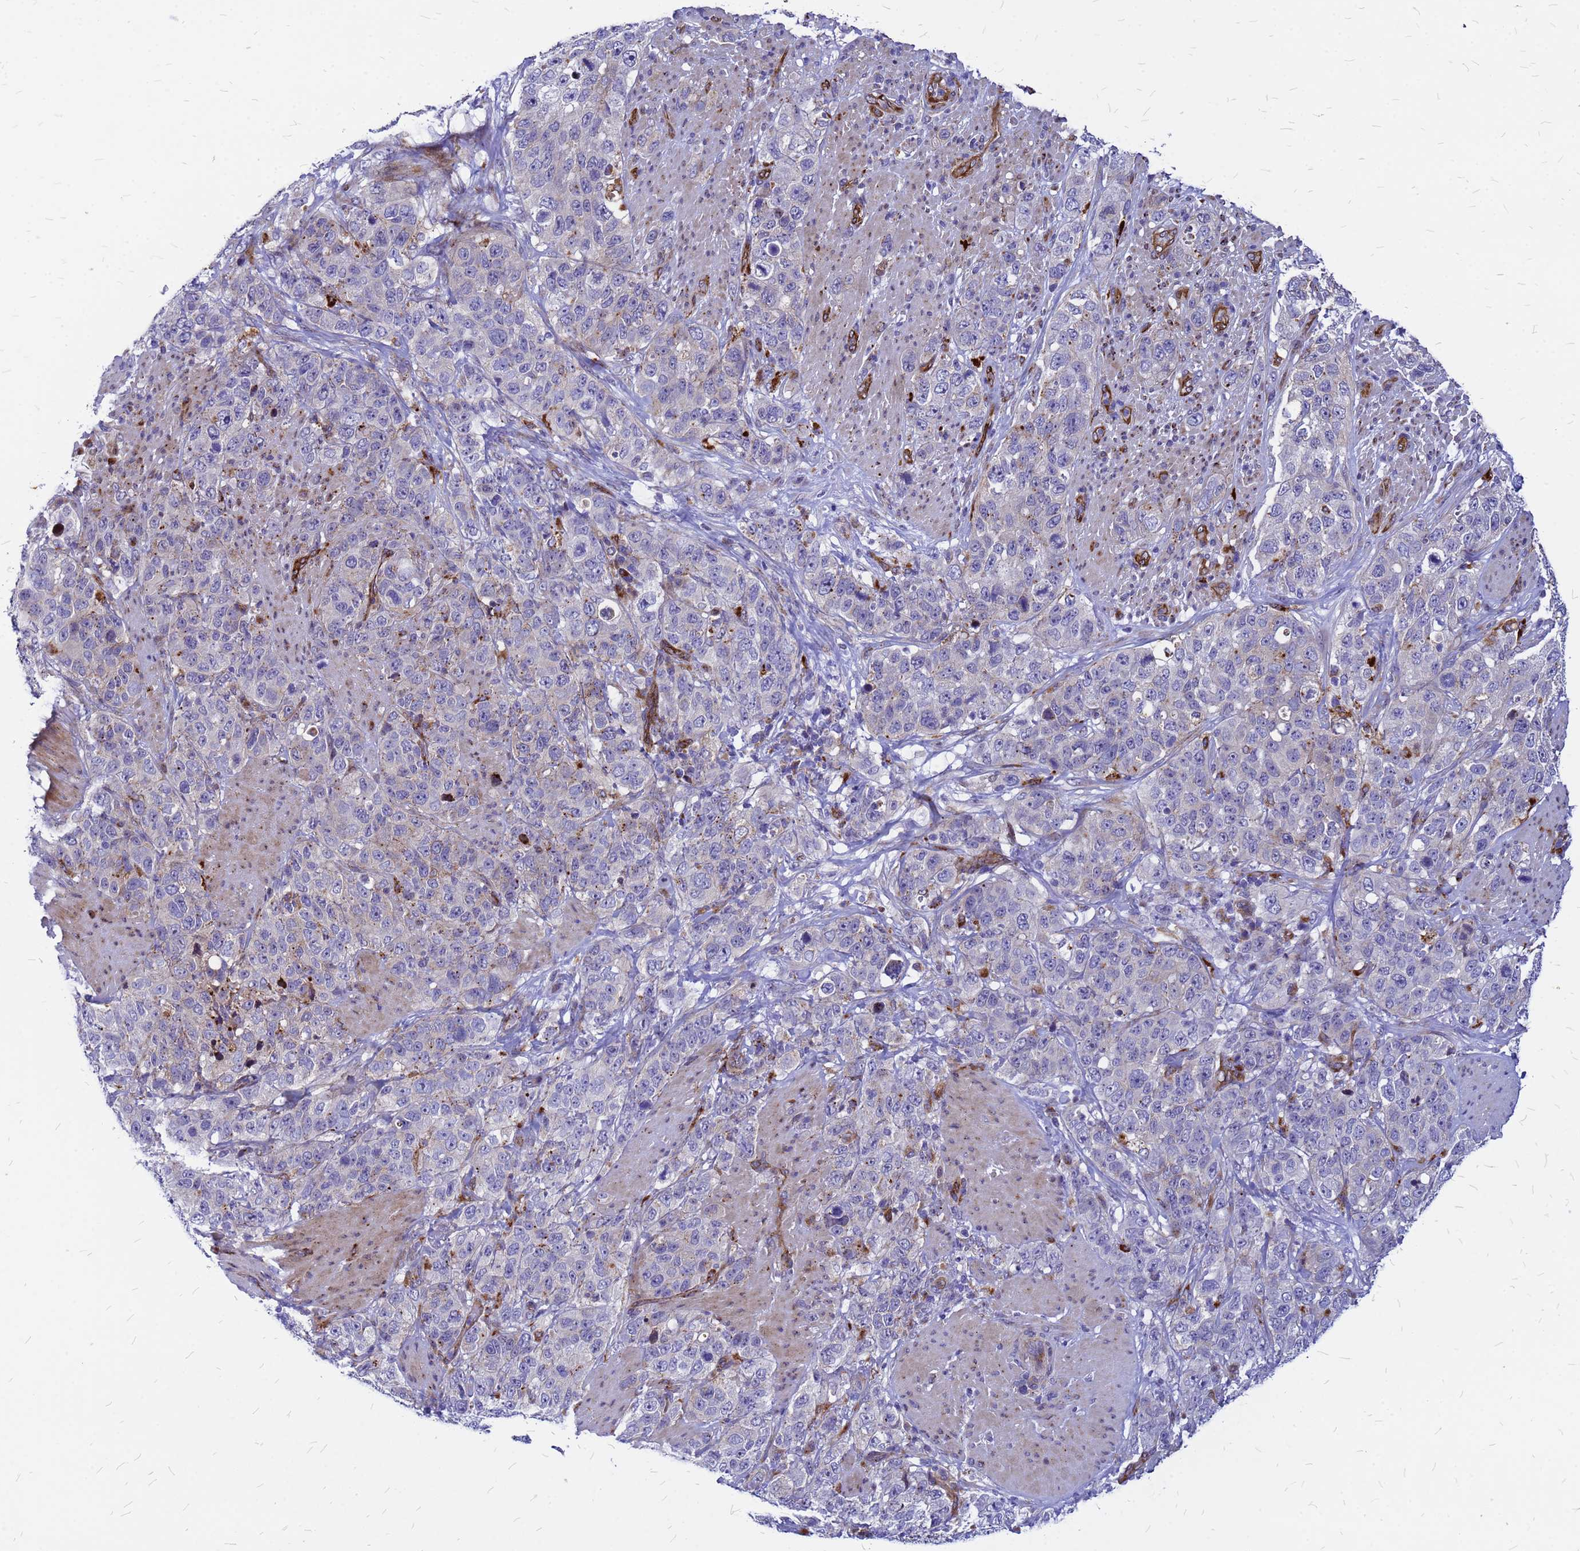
{"staining": {"intensity": "moderate", "quantity": "<25%", "location": "cytoplasmic/membranous"}, "tissue": "stomach cancer", "cell_type": "Tumor cells", "image_type": "cancer", "snomed": [{"axis": "morphology", "description": "Adenocarcinoma, NOS"}, {"axis": "topography", "description": "Stomach"}], "caption": "Moderate cytoplasmic/membranous positivity for a protein is seen in about <25% of tumor cells of stomach cancer (adenocarcinoma) using immunohistochemistry.", "gene": "NOSTRIN", "patient": {"sex": "male", "age": 48}}